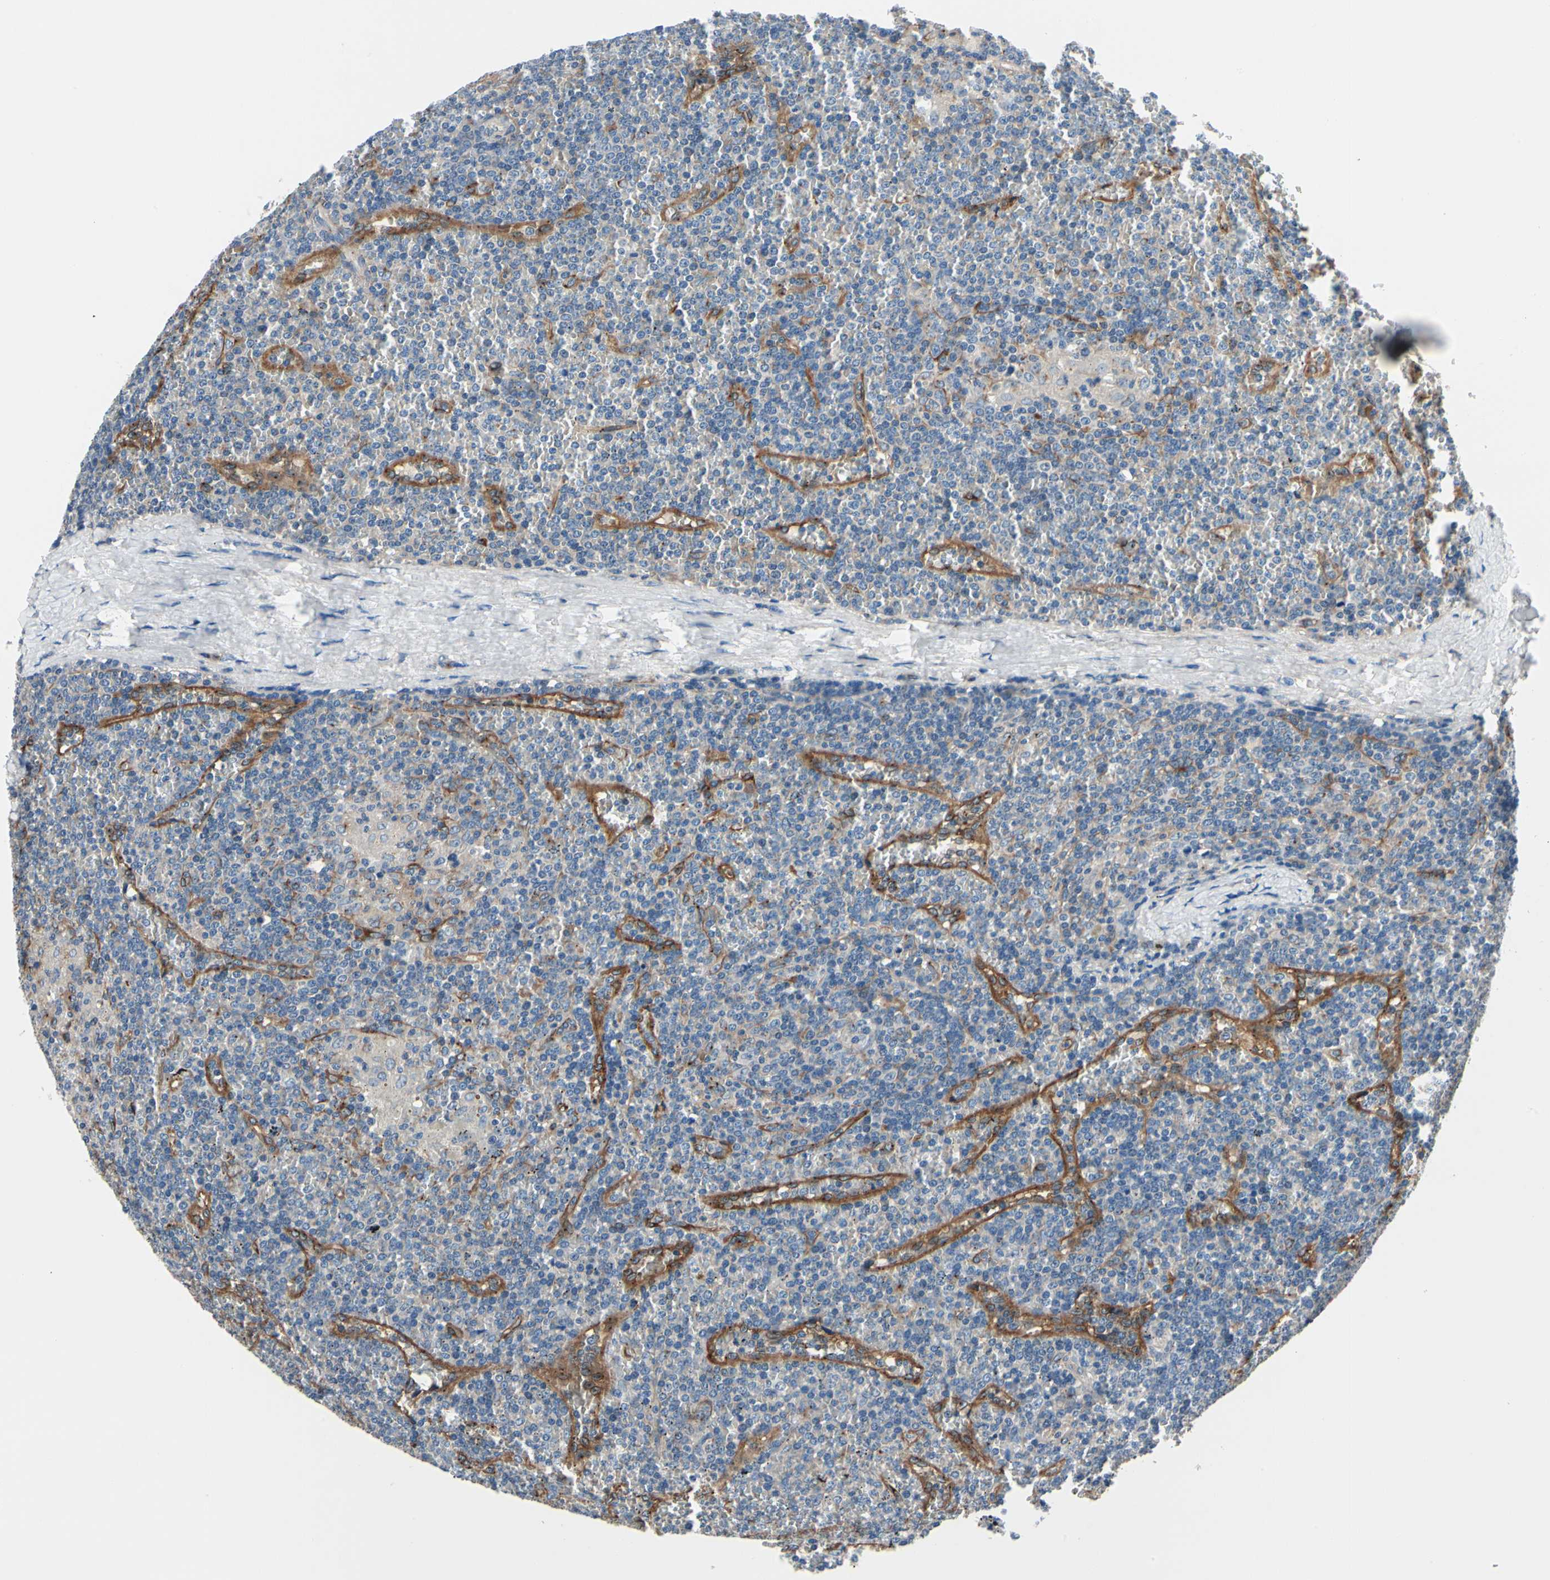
{"staining": {"intensity": "negative", "quantity": "none", "location": "none"}, "tissue": "lymphoma", "cell_type": "Tumor cells", "image_type": "cancer", "snomed": [{"axis": "morphology", "description": "Malignant lymphoma, non-Hodgkin's type, Low grade"}, {"axis": "topography", "description": "Spleen"}], "caption": "Micrograph shows no protein expression in tumor cells of malignant lymphoma, non-Hodgkin's type (low-grade) tissue.", "gene": "PRKAR2B", "patient": {"sex": "female", "age": 19}}